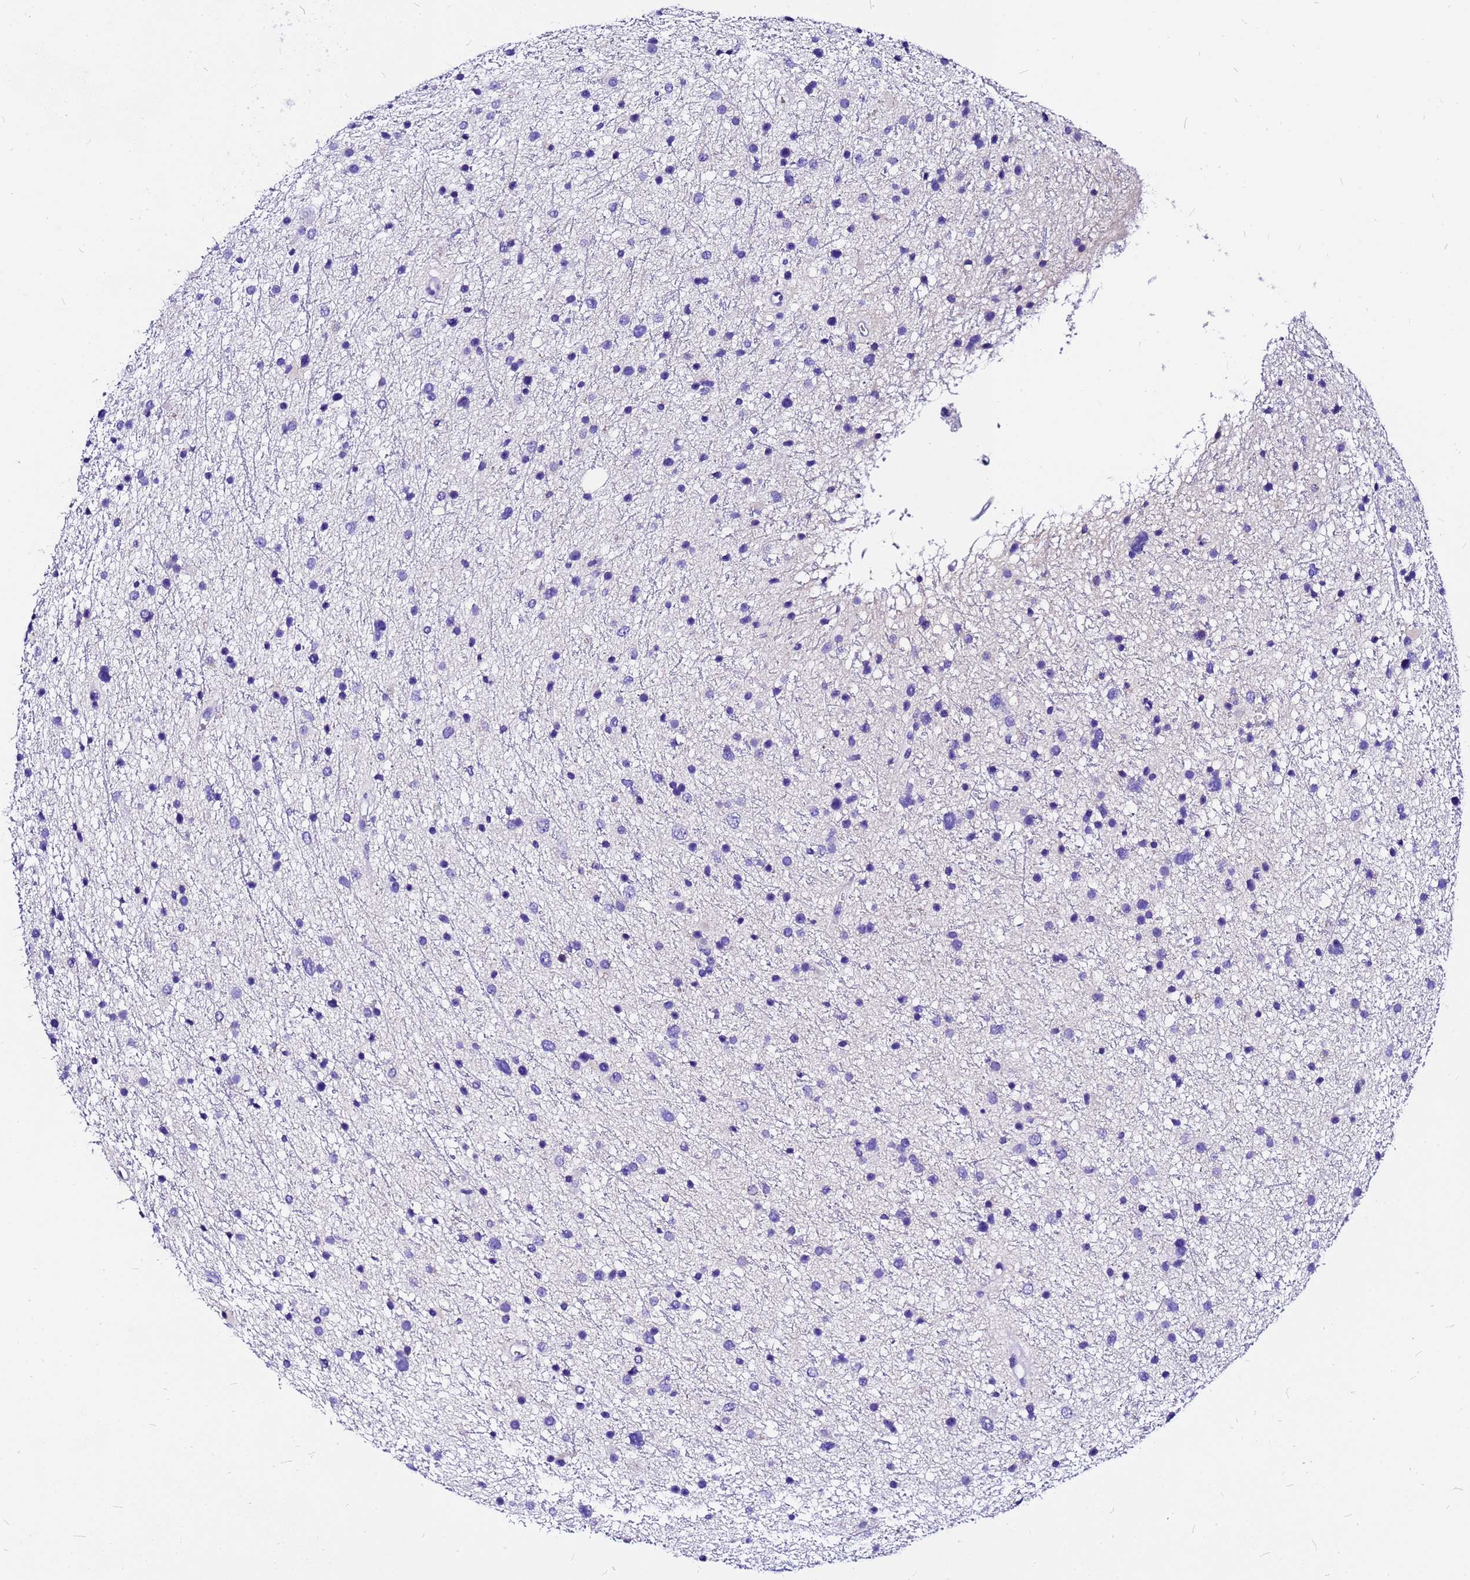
{"staining": {"intensity": "negative", "quantity": "none", "location": "none"}, "tissue": "glioma", "cell_type": "Tumor cells", "image_type": "cancer", "snomed": [{"axis": "morphology", "description": "Glioma, malignant, Low grade"}, {"axis": "topography", "description": "Cerebral cortex"}], "caption": "This is a micrograph of immunohistochemistry (IHC) staining of low-grade glioma (malignant), which shows no positivity in tumor cells. (Brightfield microscopy of DAB (3,3'-diaminobenzidine) immunohistochemistry (IHC) at high magnification).", "gene": "HERC4", "patient": {"sex": "female", "age": 39}}